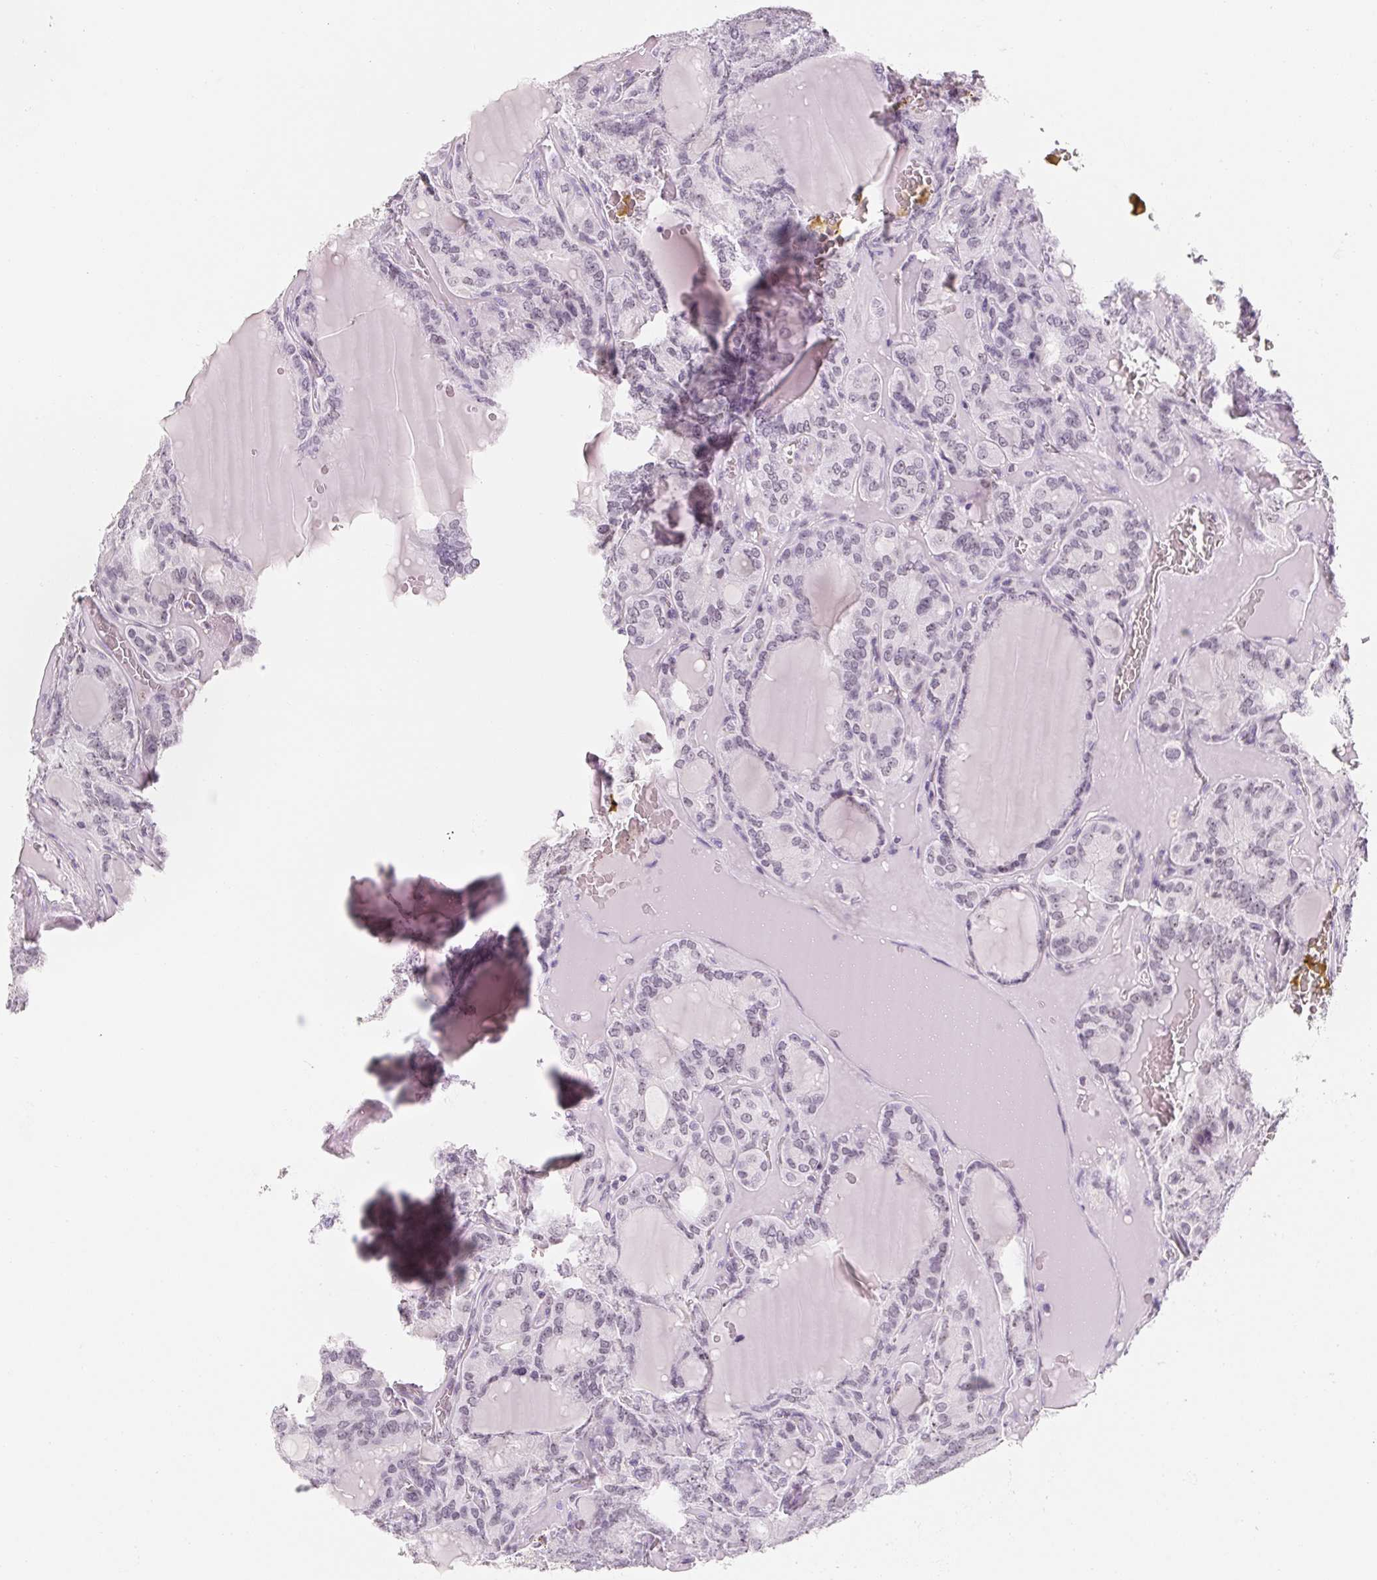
{"staining": {"intensity": "weak", "quantity": "<25%", "location": "nuclear"}, "tissue": "thyroid cancer", "cell_type": "Tumor cells", "image_type": "cancer", "snomed": [{"axis": "morphology", "description": "Papillary adenocarcinoma, NOS"}, {"axis": "topography", "description": "Thyroid gland"}], "caption": "Immunohistochemical staining of human thyroid cancer (papillary adenocarcinoma) displays no significant staining in tumor cells.", "gene": "ZIC4", "patient": {"sex": "male", "age": 87}}